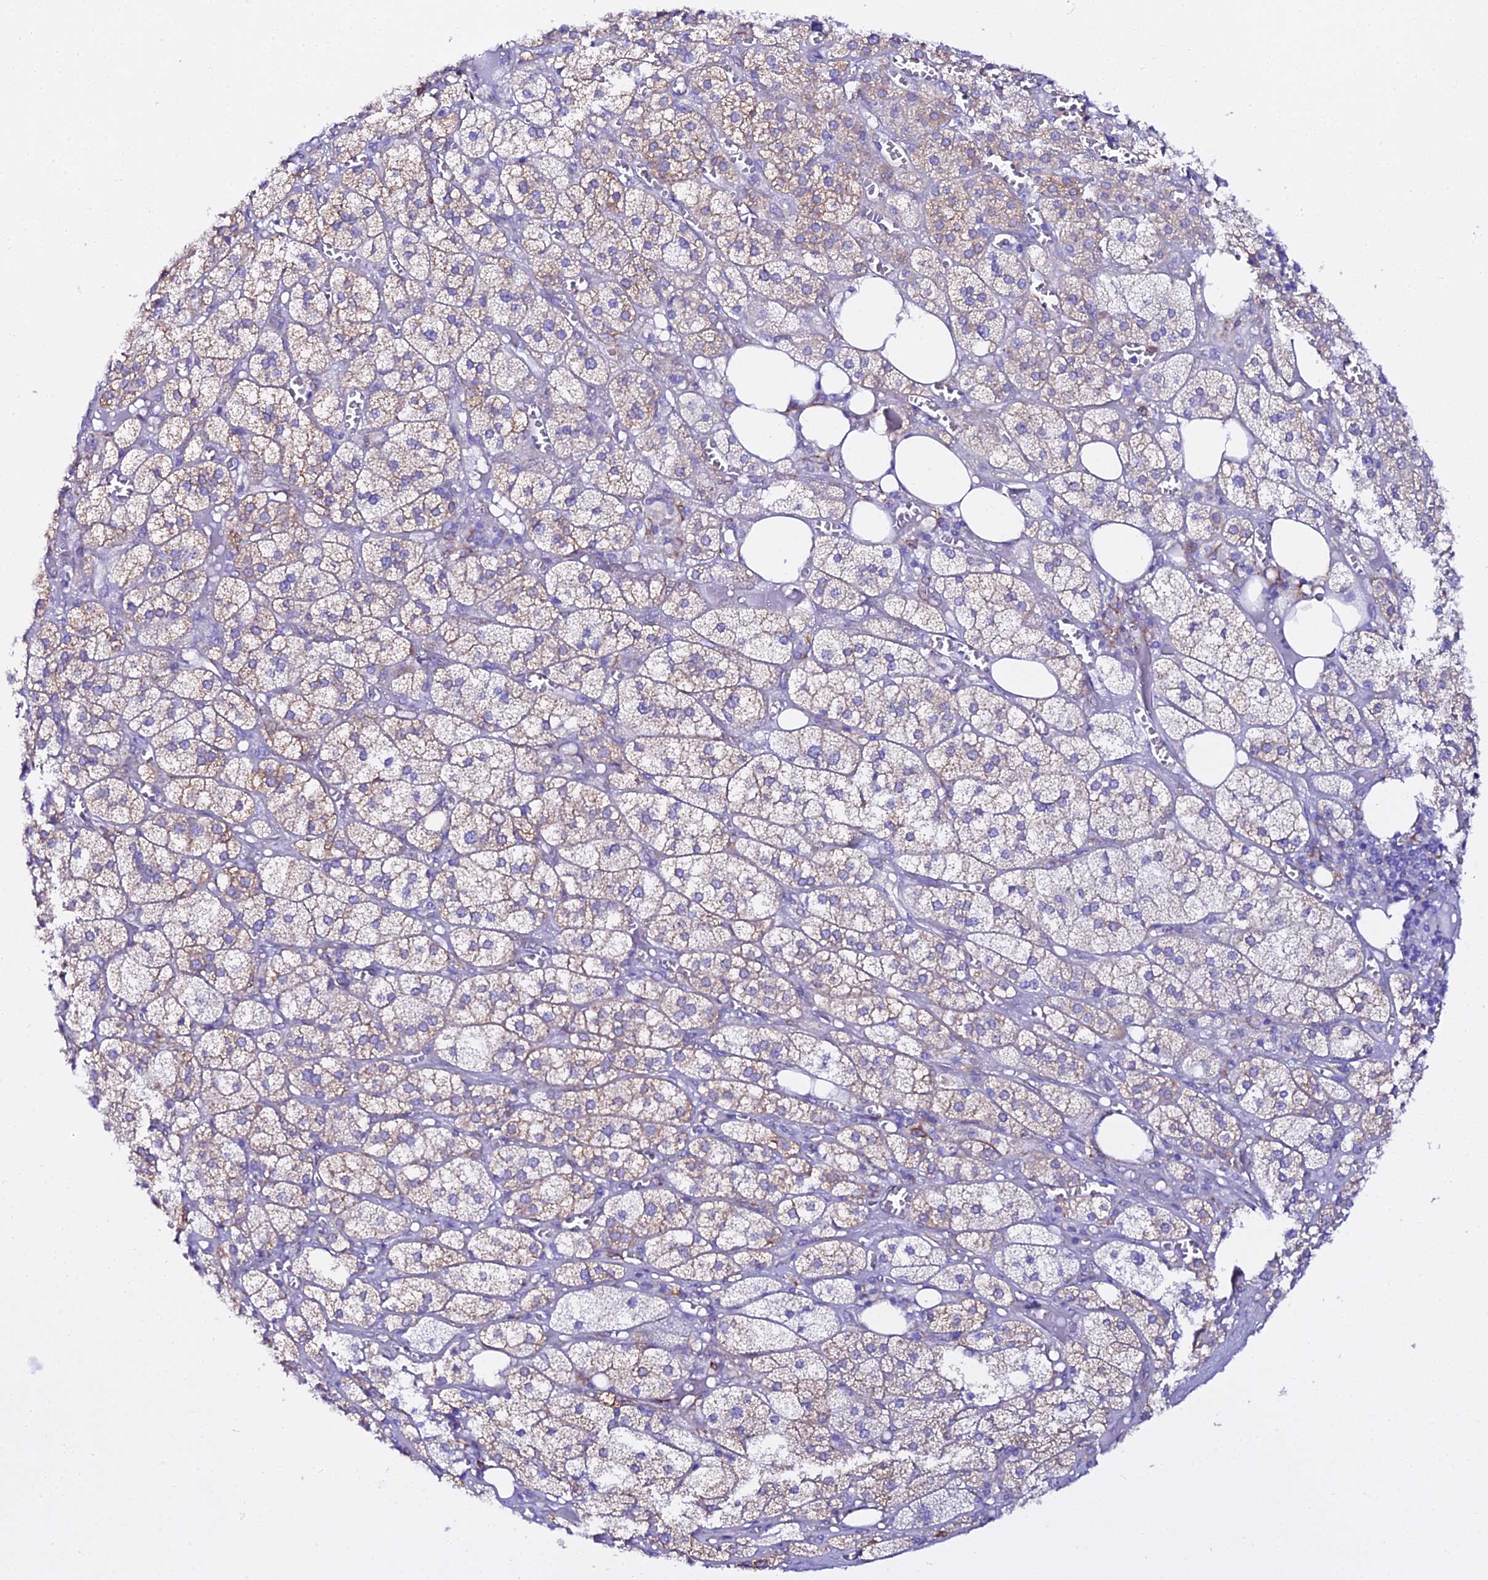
{"staining": {"intensity": "weak", "quantity": "25%-75%", "location": "cytoplasmic/membranous"}, "tissue": "adrenal gland", "cell_type": "Glandular cells", "image_type": "normal", "snomed": [{"axis": "morphology", "description": "Normal tissue, NOS"}, {"axis": "topography", "description": "Adrenal gland"}], "caption": "IHC staining of unremarkable adrenal gland, which displays low levels of weak cytoplasmic/membranous expression in approximately 25%-75% of glandular cells indicating weak cytoplasmic/membranous protein staining. The staining was performed using DAB (brown) for protein detection and nuclei were counterstained in hematoxylin (blue).", "gene": "CFAP45", "patient": {"sex": "female", "age": 61}}